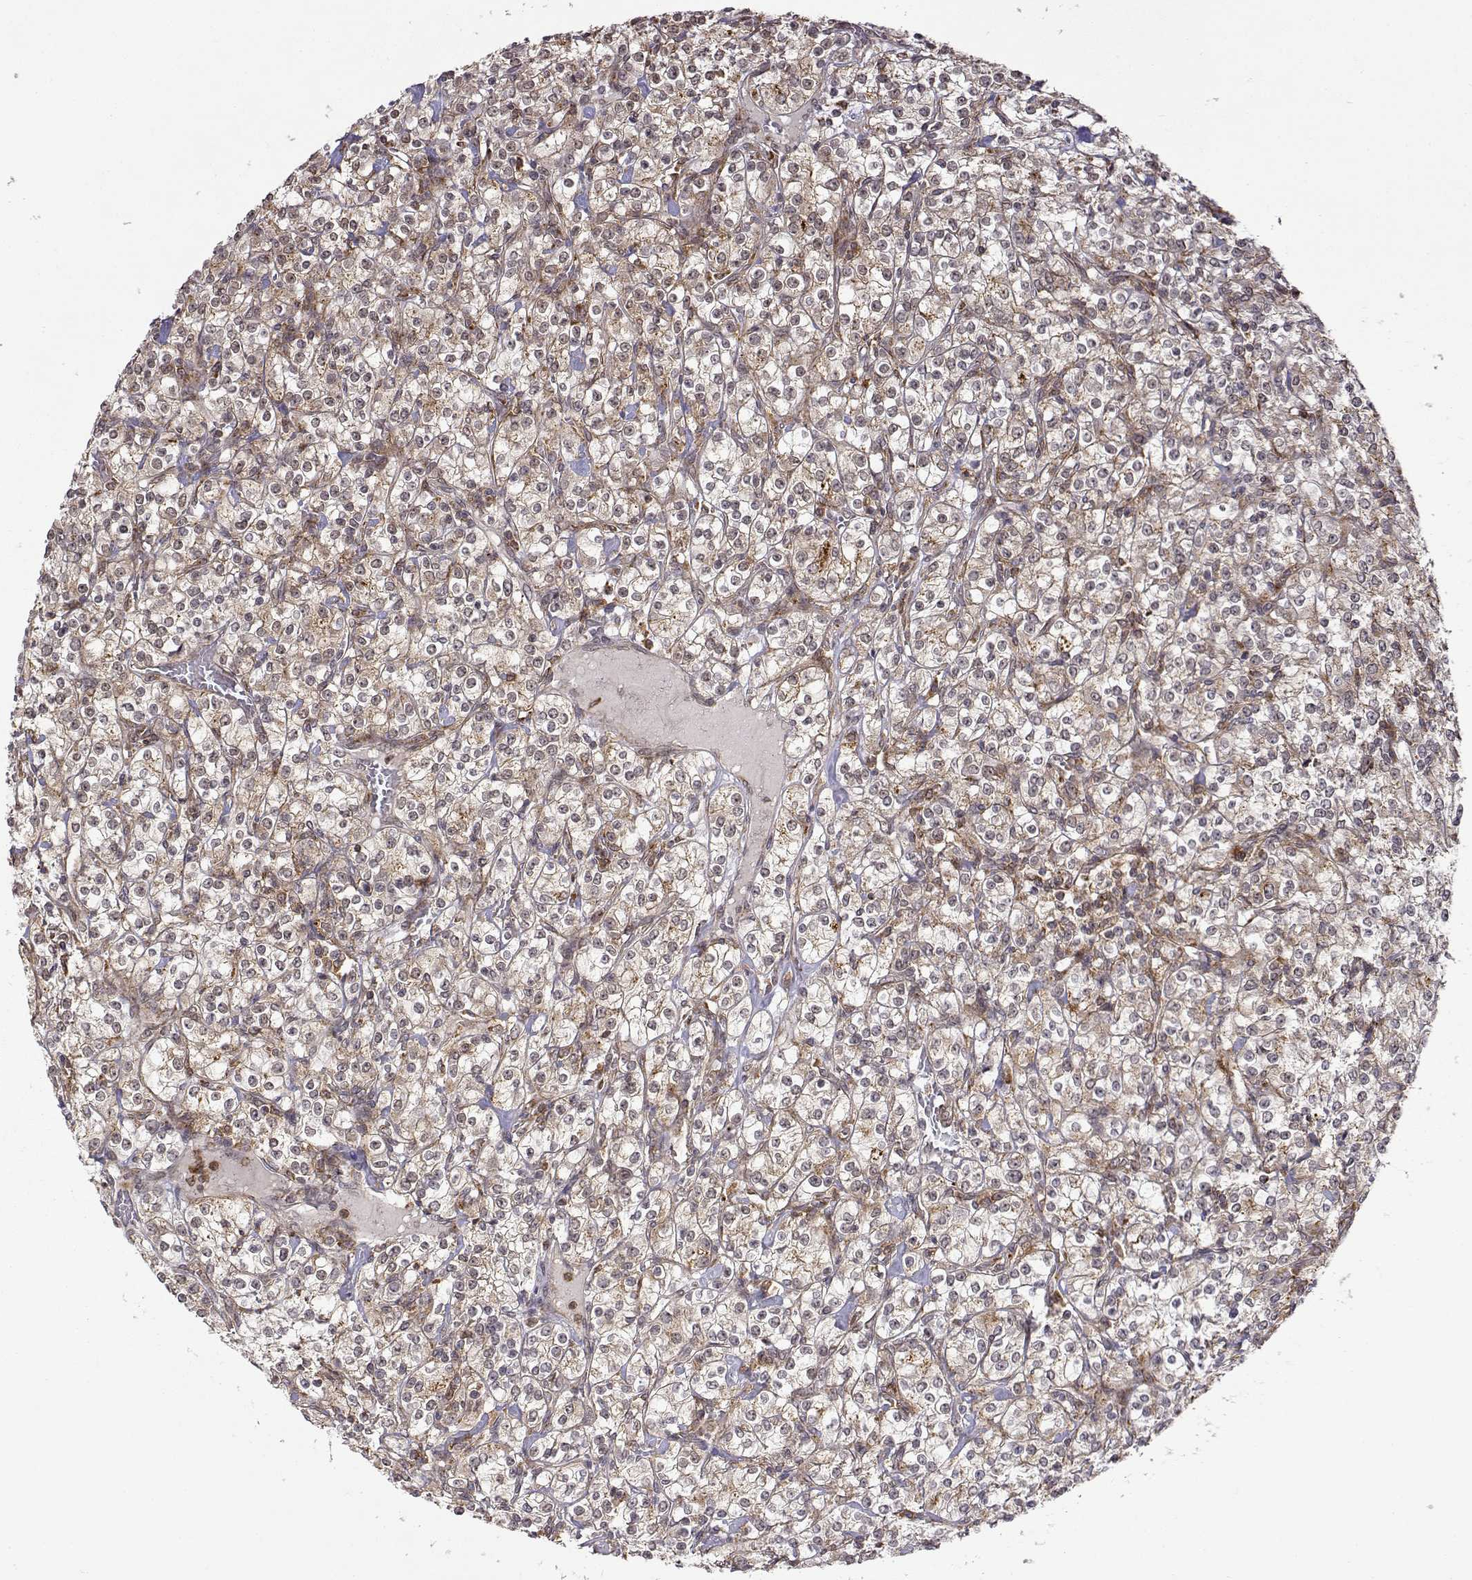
{"staining": {"intensity": "moderate", "quantity": "25%-75%", "location": "cytoplasmic/membranous"}, "tissue": "renal cancer", "cell_type": "Tumor cells", "image_type": "cancer", "snomed": [{"axis": "morphology", "description": "Adenocarcinoma, NOS"}, {"axis": "topography", "description": "Kidney"}], "caption": "DAB (3,3'-diaminobenzidine) immunohistochemical staining of adenocarcinoma (renal) exhibits moderate cytoplasmic/membranous protein expression in approximately 25%-75% of tumor cells. Using DAB (brown) and hematoxylin (blue) stains, captured at high magnification using brightfield microscopy.", "gene": "RNF13", "patient": {"sex": "male", "age": 77}}